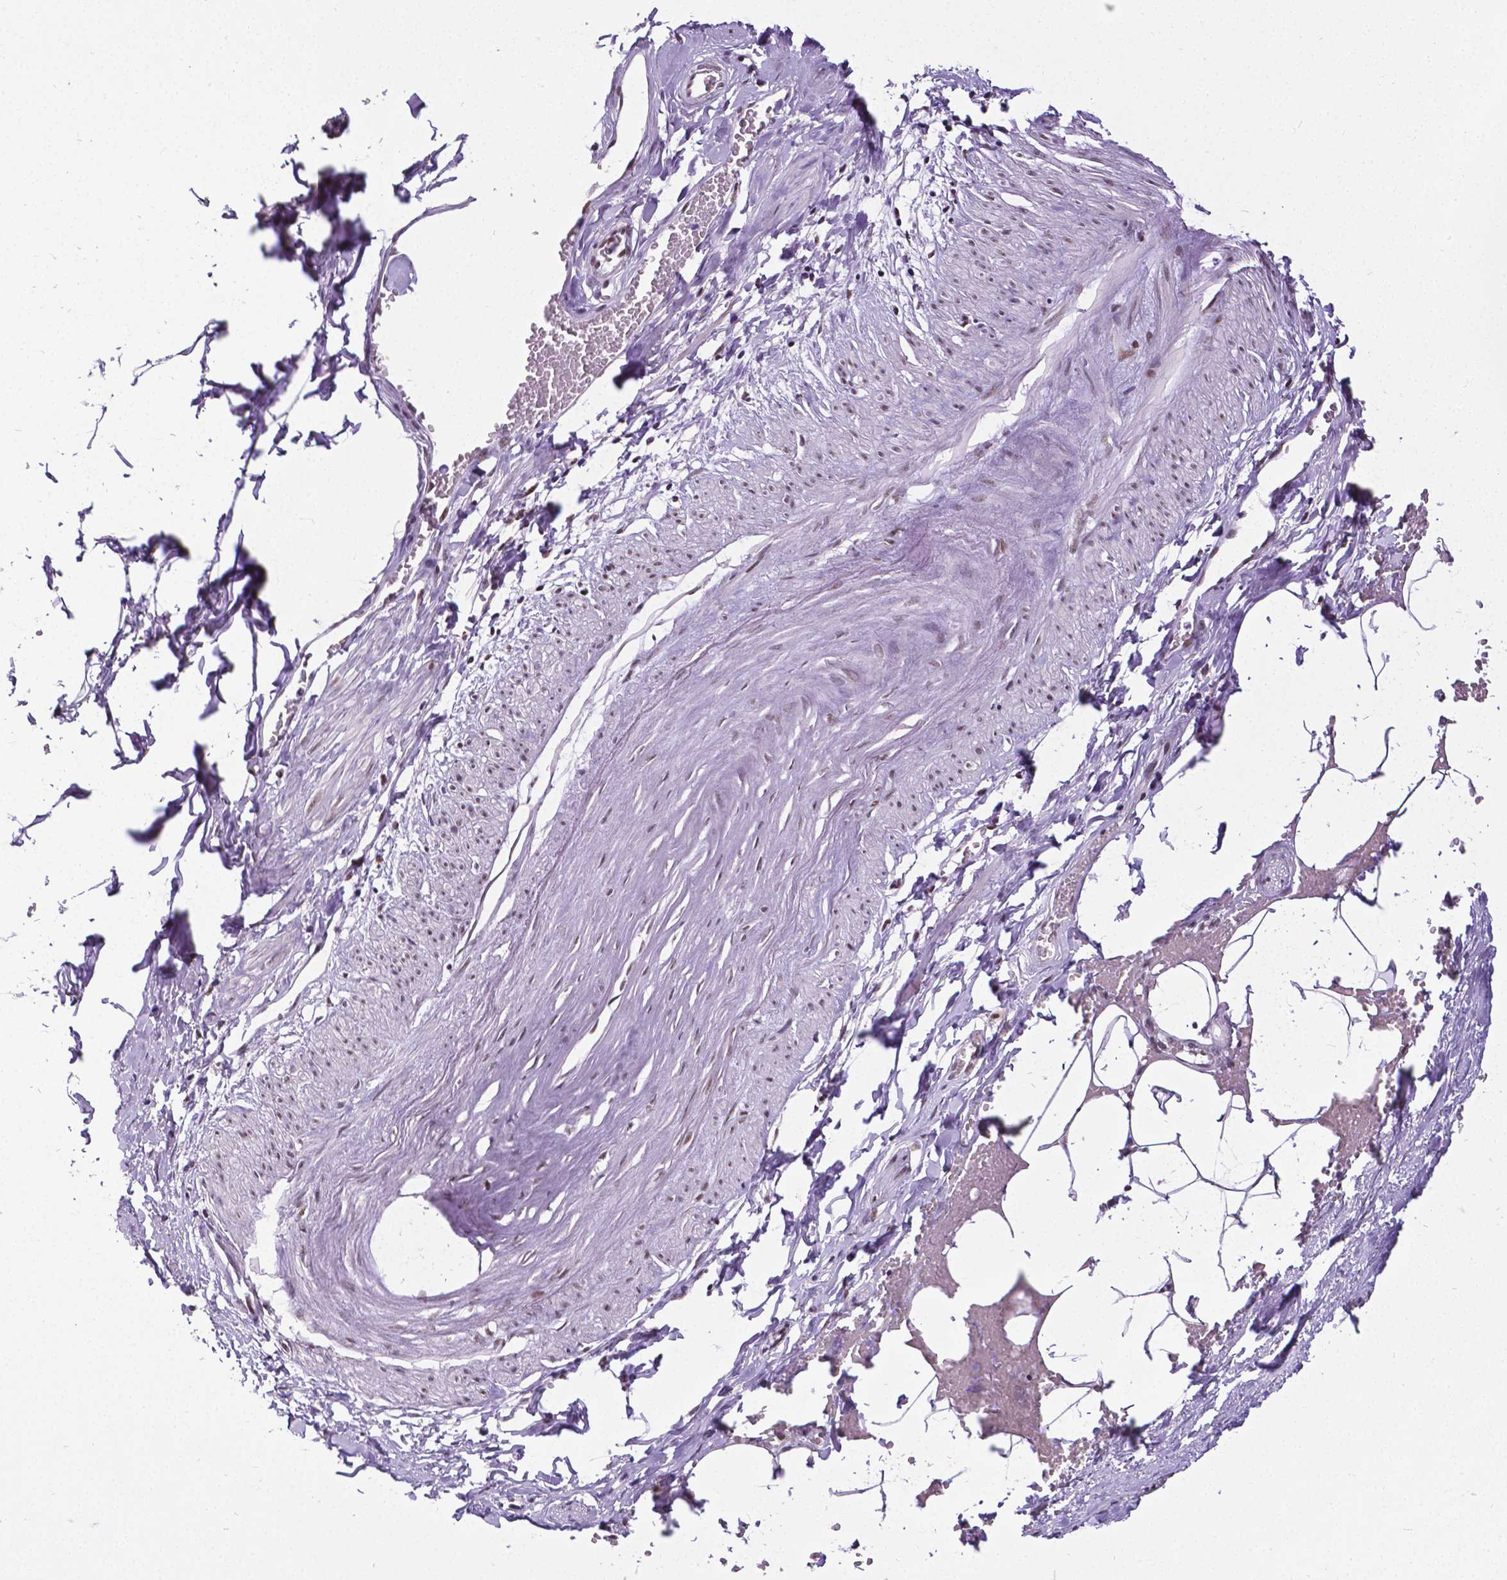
{"staining": {"intensity": "moderate", "quantity": "25%-75%", "location": "nuclear"}, "tissue": "adipose tissue", "cell_type": "Adipocytes", "image_type": "normal", "snomed": [{"axis": "morphology", "description": "Normal tissue, NOS"}, {"axis": "topography", "description": "Prostate"}, {"axis": "topography", "description": "Peripheral nerve tissue"}], "caption": "Protein staining shows moderate nuclear positivity in approximately 25%-75% of adipocytes in benign adipose tissue. (DAB (3,3'-diaminobenzidine) IHC with brightfield microscopy, high magnification).", "gene": "REST", "patient": {"sex": "male", "age": 55}}